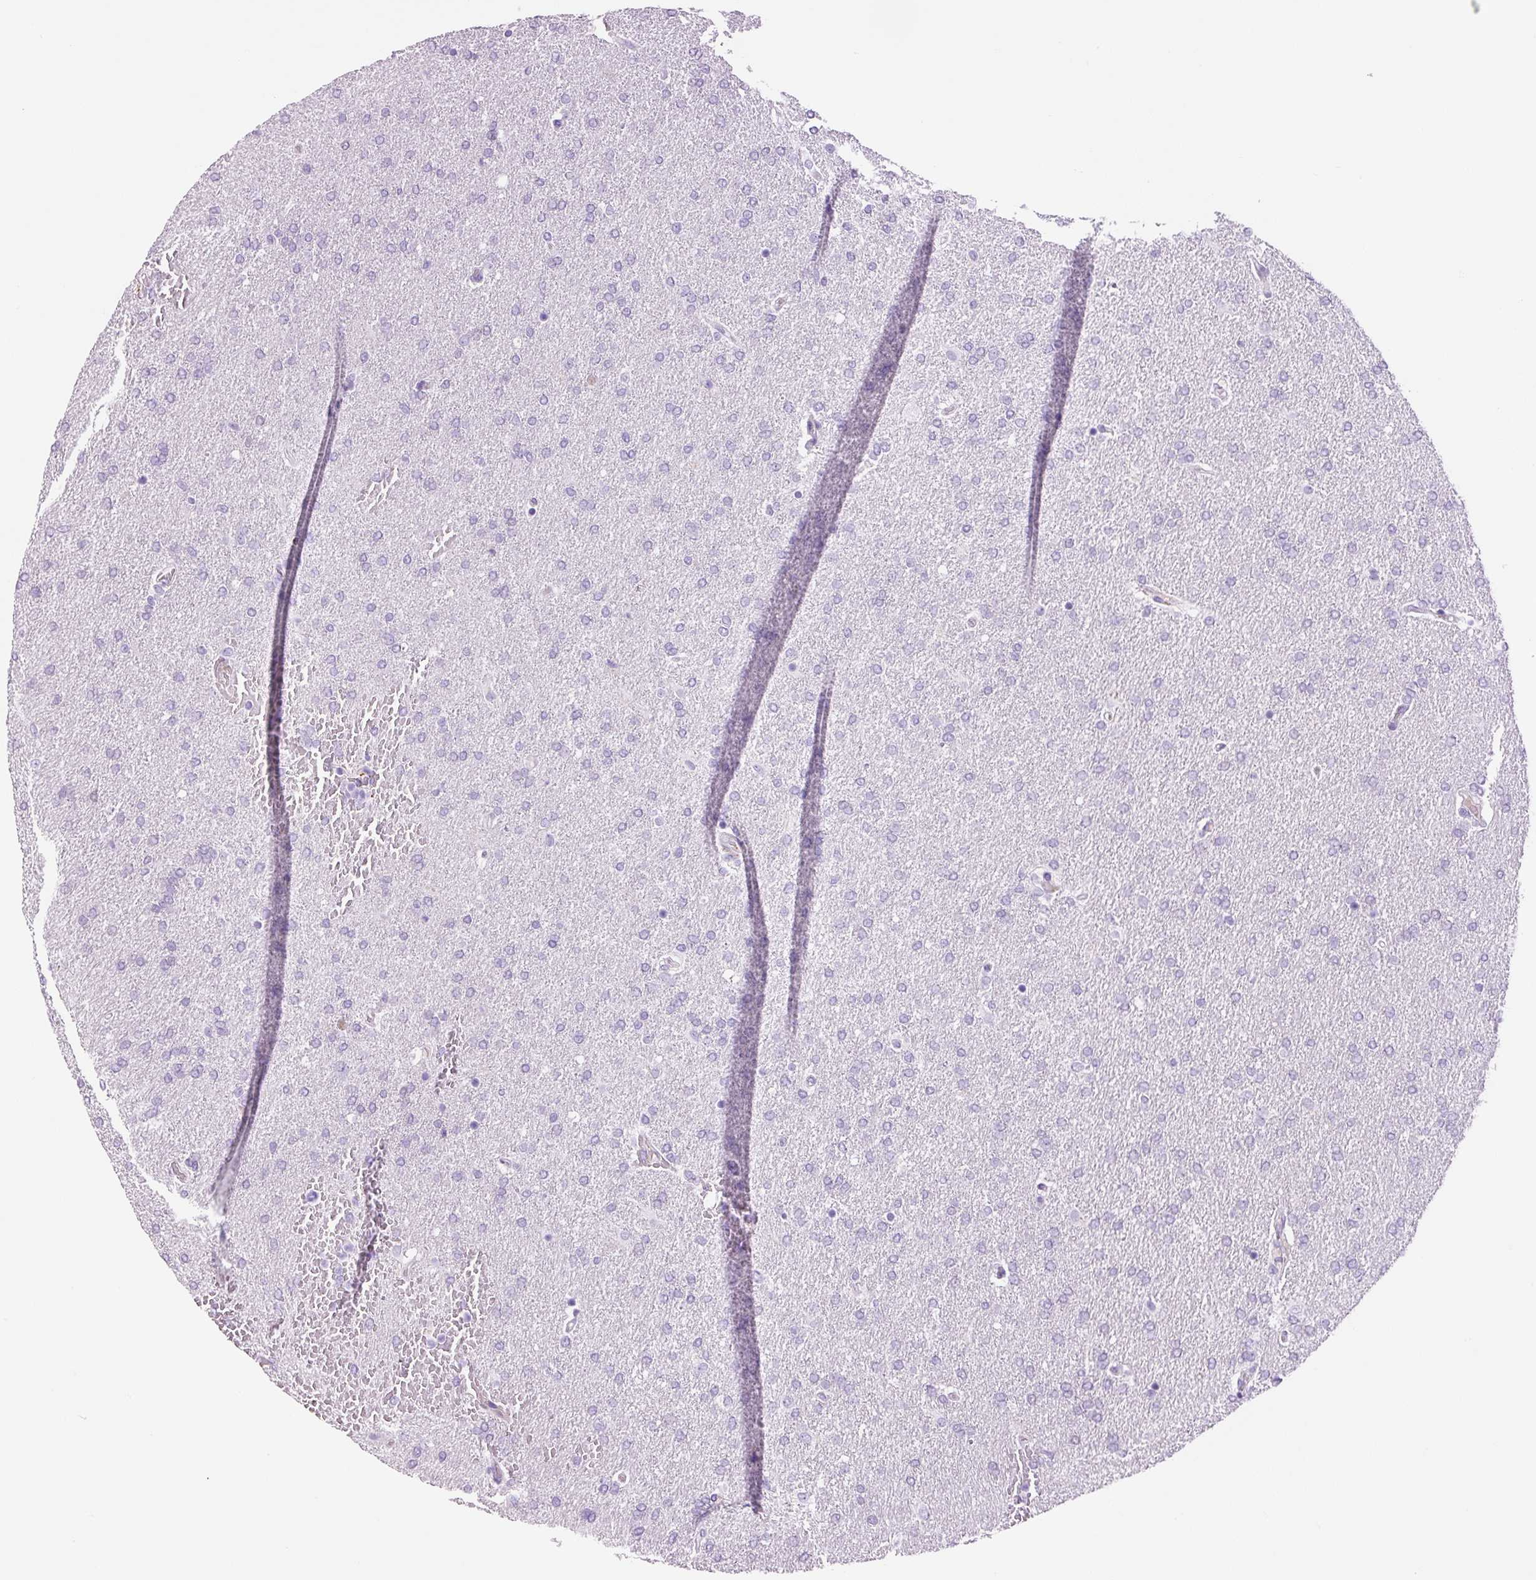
{"staining": {"intensity": "negative", "quantity": "none", "location": "none"}, "tissue": "glioma", "cell_type": "Tumor cells", "image_type": "cancer", "snomed": [{"axis": "morphology", "description": "Glioma, malignant, High grade"}, {"axis": "topography", "description": "Brain"}], "caption": "There is no significant staining in tumor cells of glioma.", "gene": "ADSS1", "patient": {"sex": "male", "age": 72}}